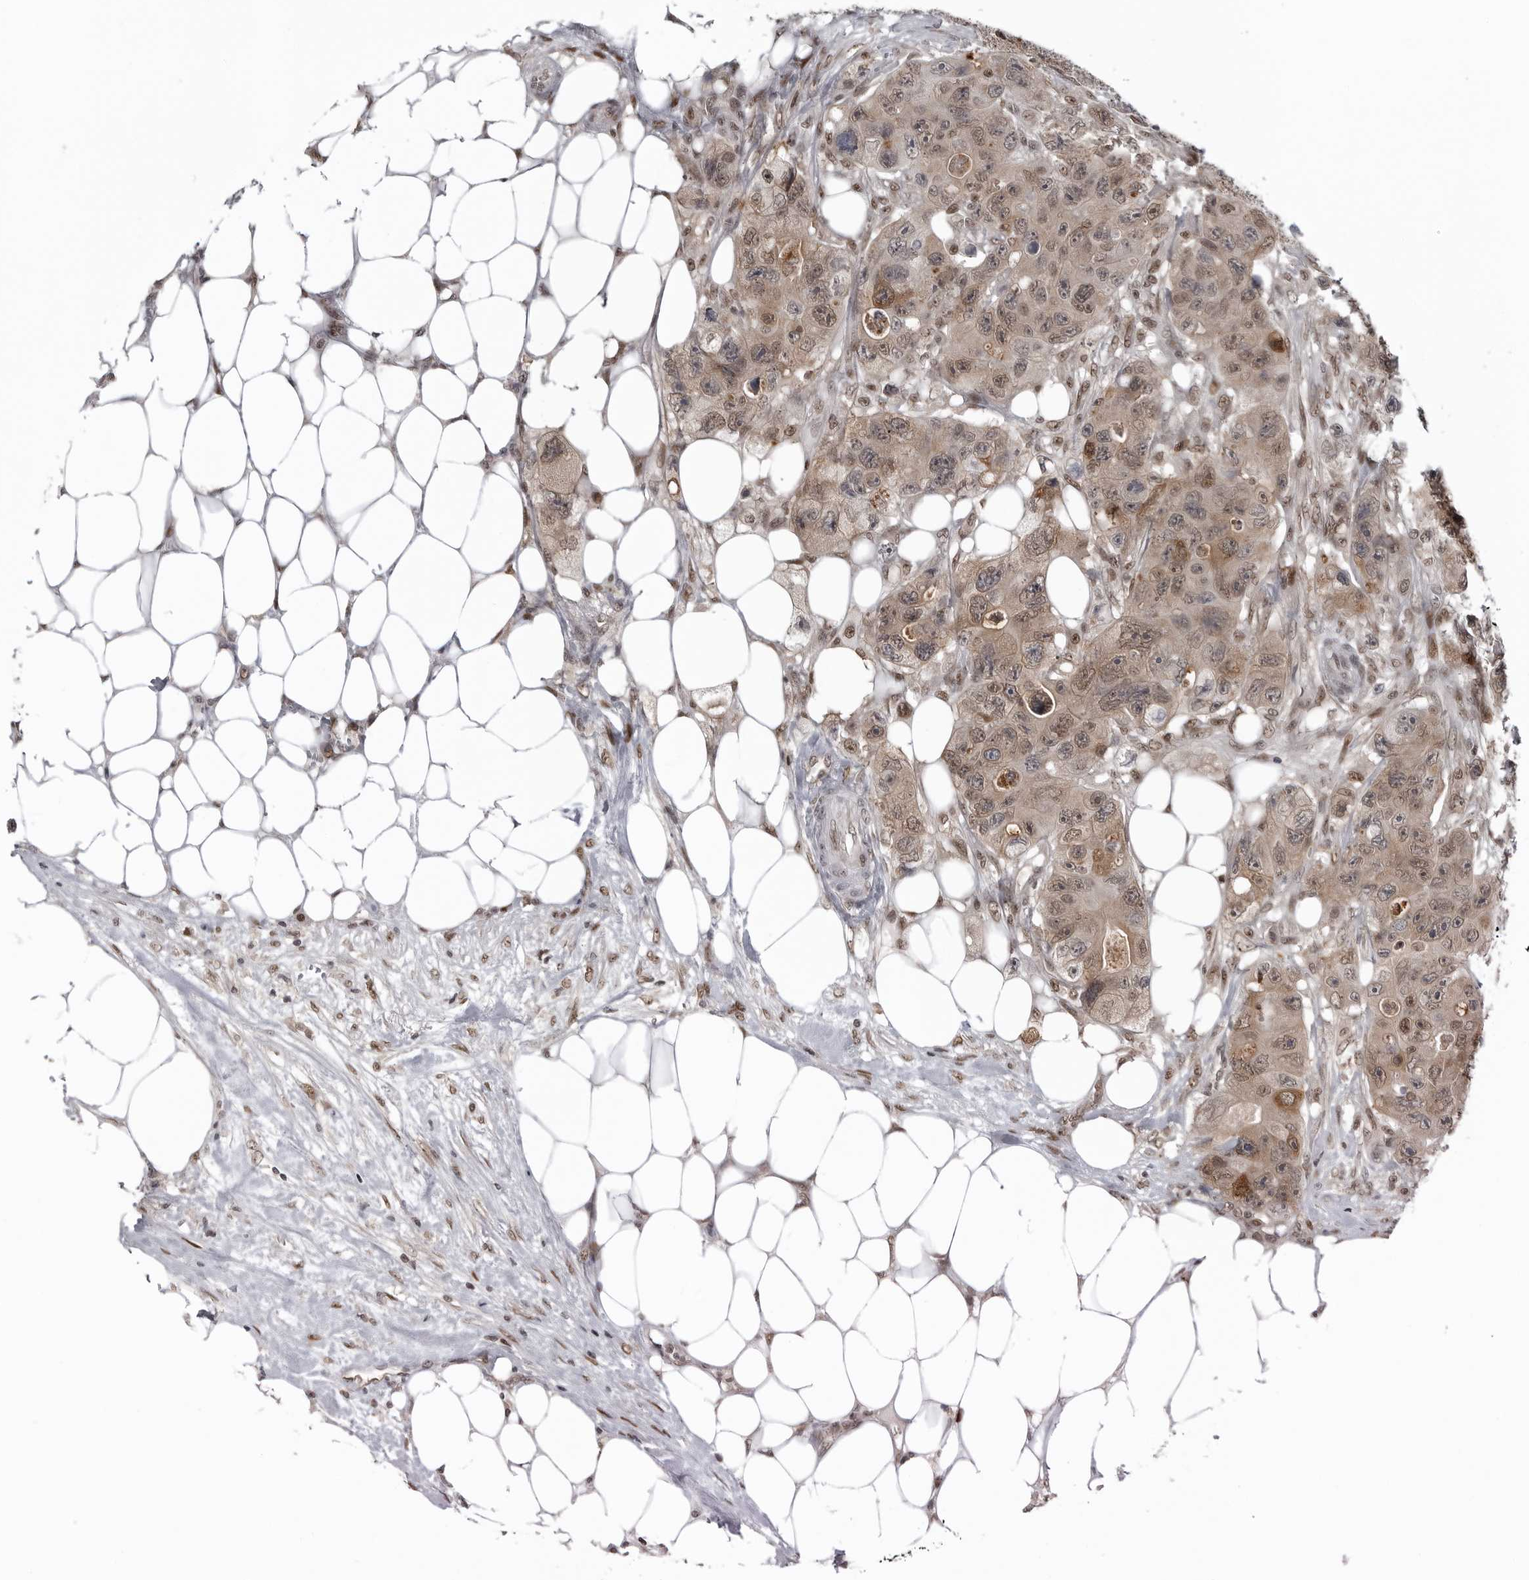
{"staining": {"intensity": "weak", "quantity": ">75%", "location": "cytoplasmic/membranous,nuclear"}, "tissue": "colorectal cancer", "cell_type": "Tumor cells", "image_type": "cancer", "snomed": [{"axis": "morphology", "description": "Adenocarcinoma, NOS"}, {"axis": "topography", "description": "Colon"}], "caption": "Protein staining of colorectal cancer (adenocarcinoma) tissue displays weak cytoplasmic/membranous and nuclear positivity in about >75% of tumor cells. The staining is performed using DAB (3,3'-diaminobenzidine) brown chromogen to label protein expression. The nuclei are counter-stained blue using hematoxylin.", "gene": "C8orf58", "patient": {"sex": "female", "age": 46}}